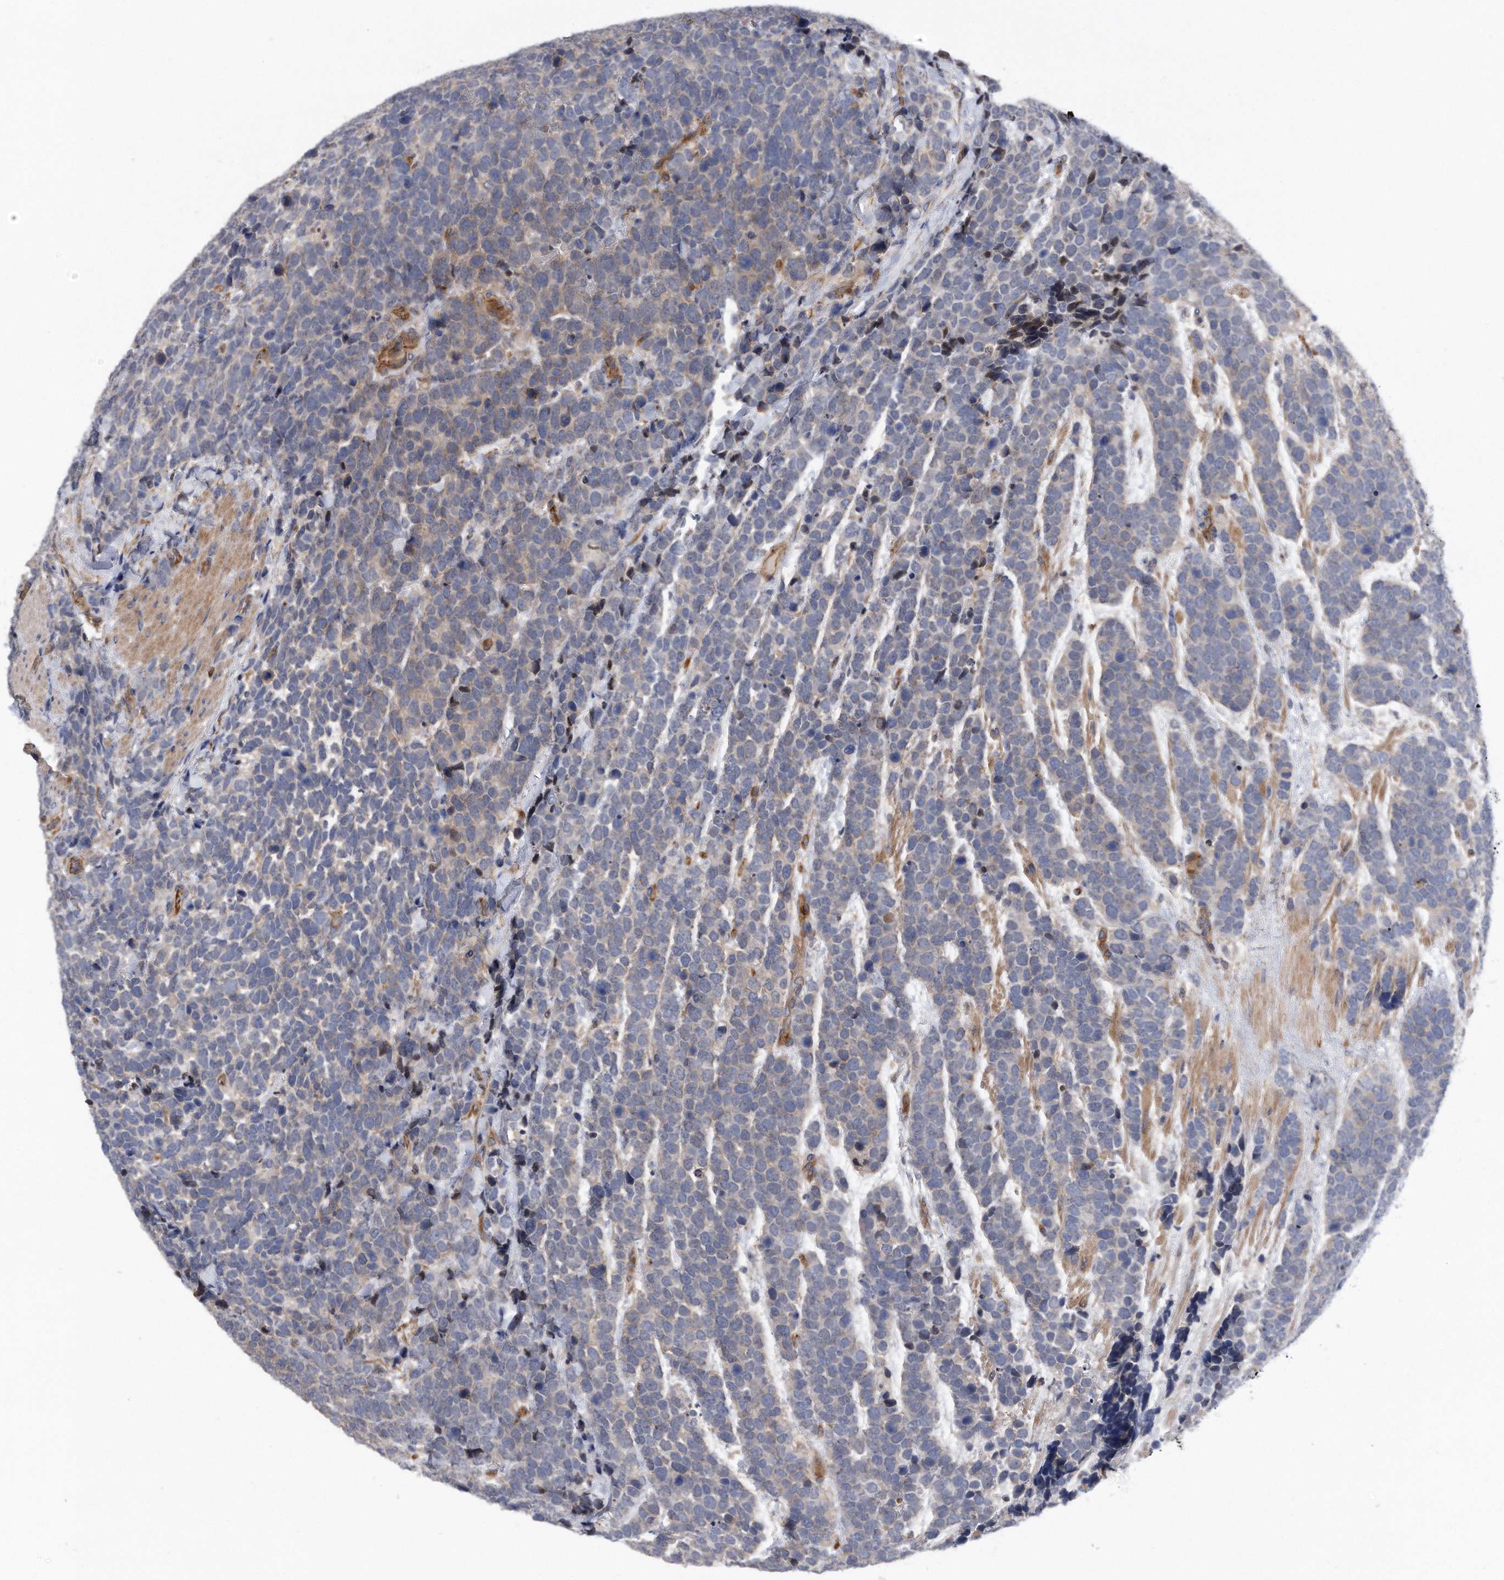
{"staining": {"intensity": "weak", "quantity": "<25%", "location": "cytoplasmic/membranous"}, "tissue": "urothelial cancer", "cell_type": "Tumor cells", "image_type": "cancer", "snomed": [{"axis": "morphology", "description": "Urothelial carcinoma, High grade"}, {"axis": "topography", "description": "Urinary bladder"}], "caption": "High-grade urothelial carcinoma was stained to show a protein in brown. There is no significant staining in tumor cells.", "gene": "GPC1", "patient": {"sex": "female", "age": 82}}